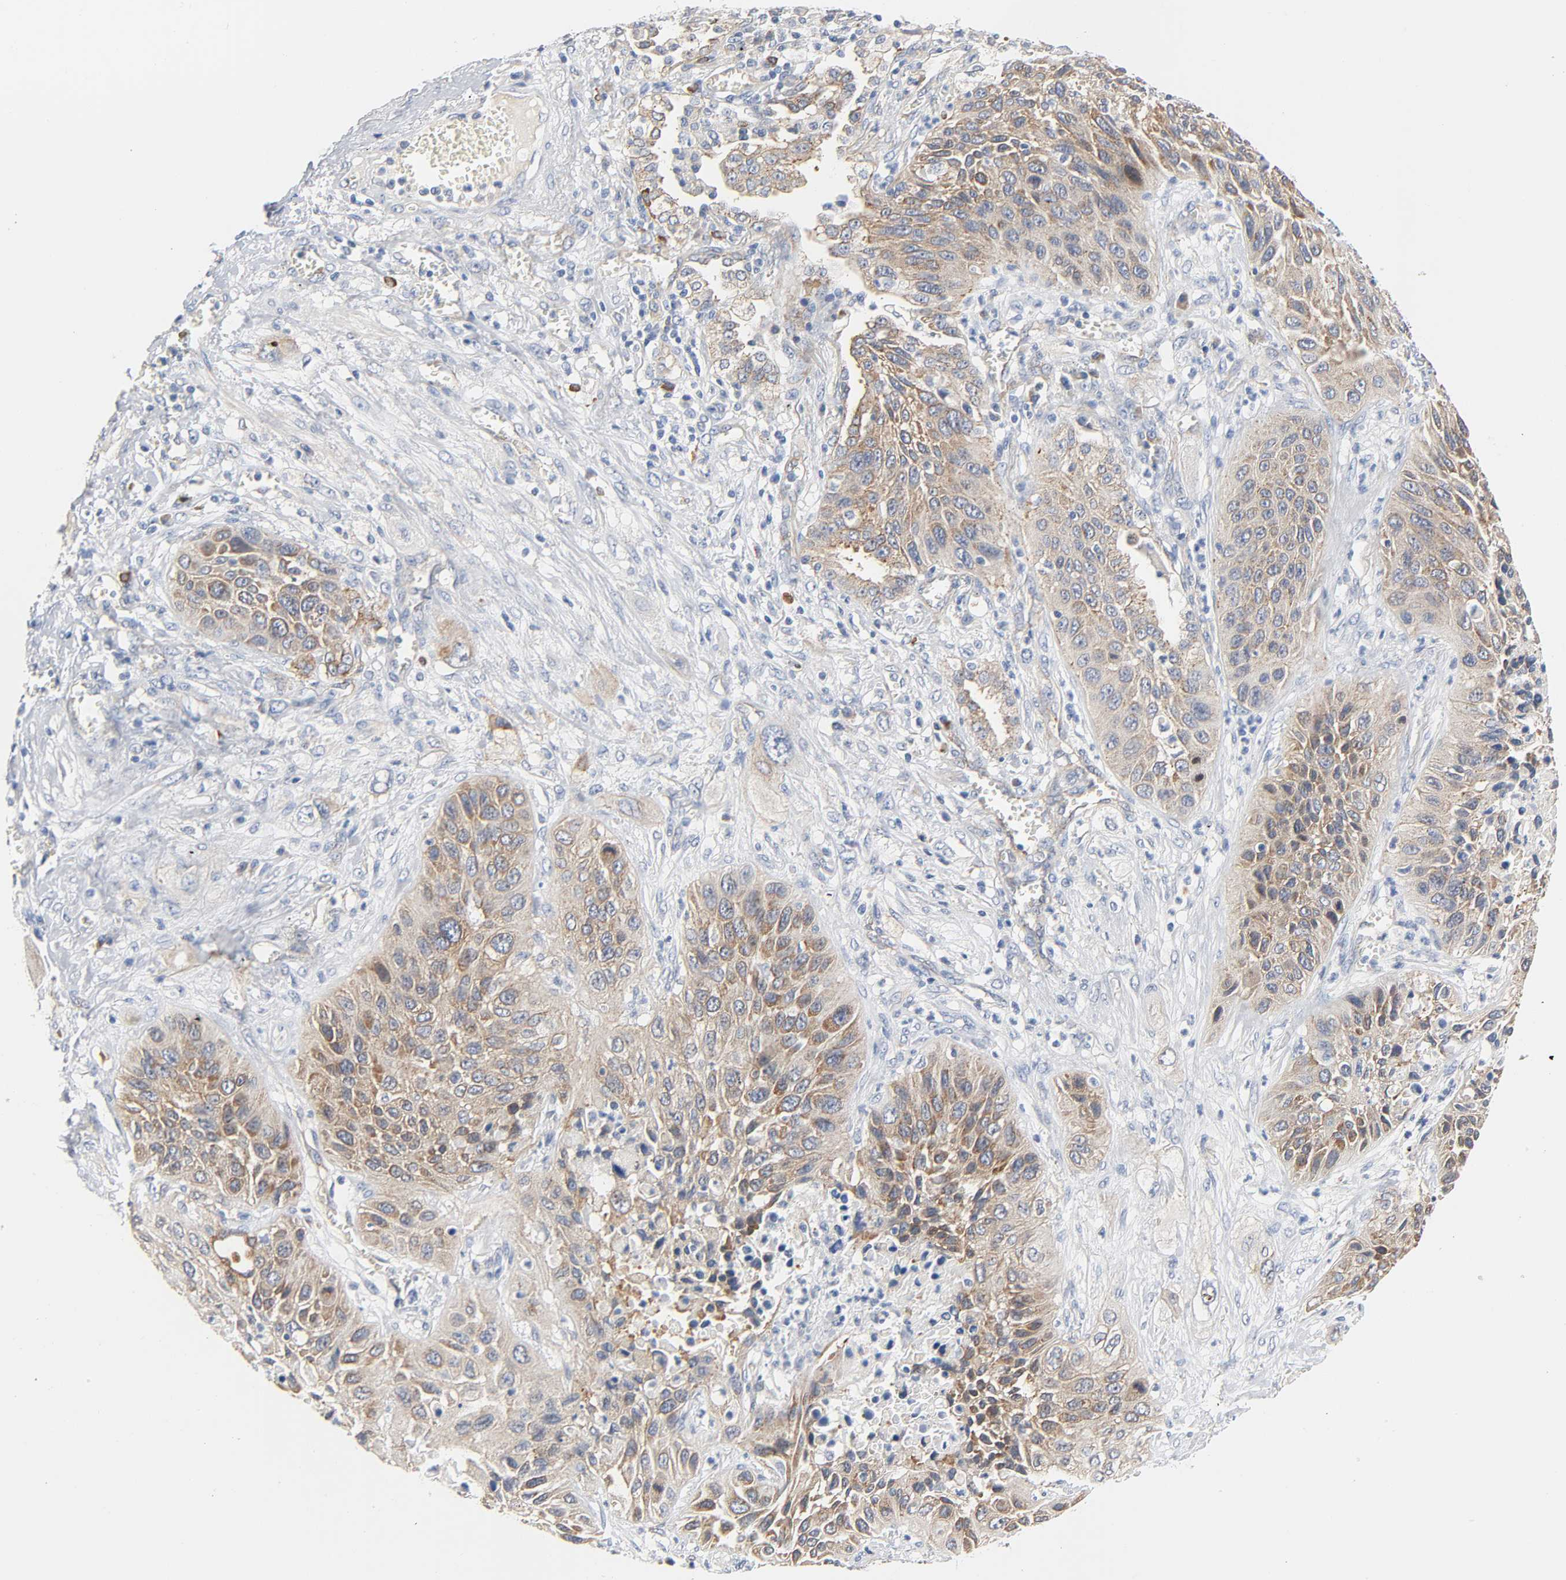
{"staining": {"intensity": "weak", "quantity": ">75%", "location": "cytoplasmic/membranous"}, "tissue": "lung cancer", "cell_type": "Tumor cells", "image_type": "cancer", "snomed": [{"axis": "morphology", "description": "Squamous cell carcinoma, NOS"}, {"axis": "topography", "description": "Lung"}], "caption": "This micrograph reveals immunohistochemistry staining of human squamous cell carcinoma (lung), with low weak cytoplasmic/membranous staining in approximately >75% of tumor cells.", "gene": "CD2AP", "patient": {"sex": "female", "age": 76}}